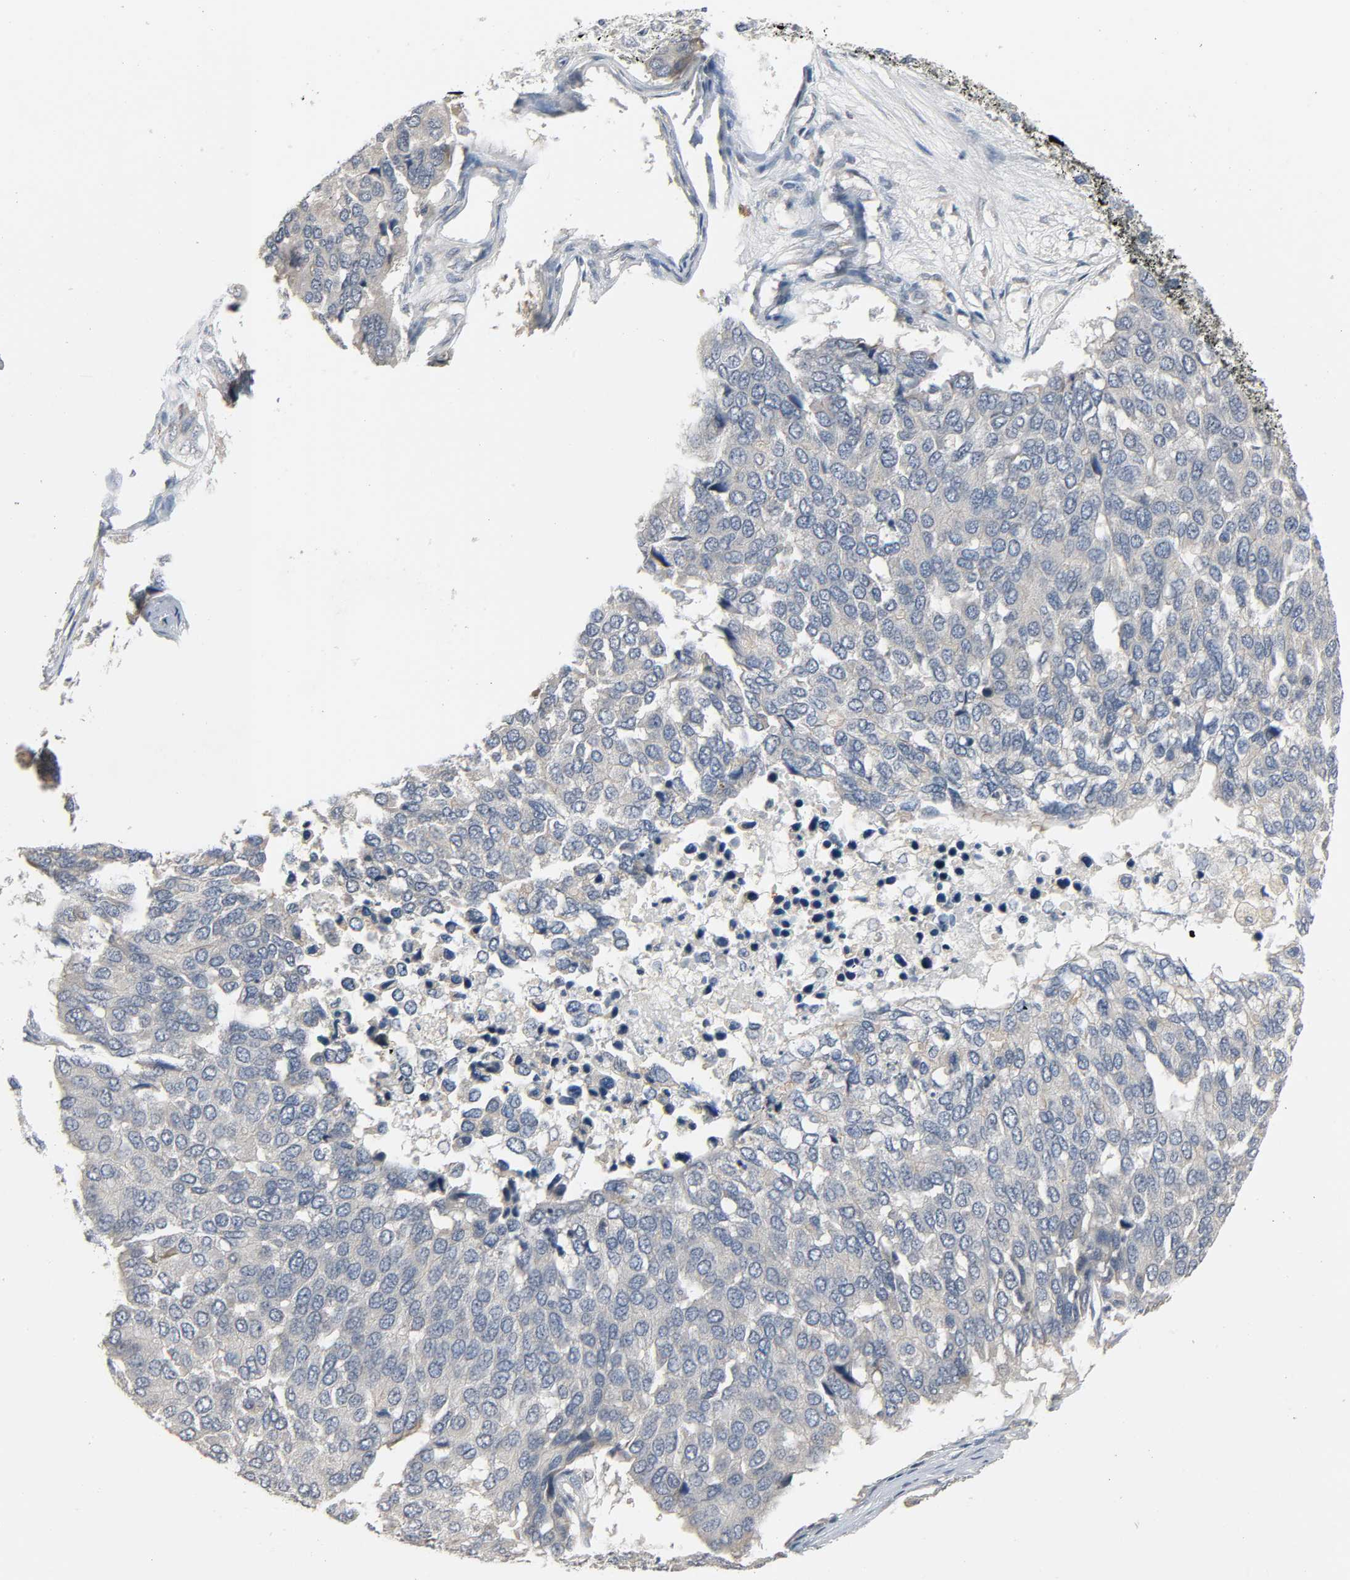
{"staining": {"intensity": "negative", "quantity": "none", "location": "none"}, "tissue": "pancreatic cancer", "cell_type": "Tumor cells", "image_type": "cancer", "snomed": [{"axis": "morphology", "description": "Adenocarcinoma, NOS"}, {"axis": "topography", "description": "Pancreas"}], "caption": "Tumor cells show no significant positivity in pancreatic cancer (adenocarcinoma).", "gene": "LIMCH1", "patient": {"sex": "male", "age": 50}}